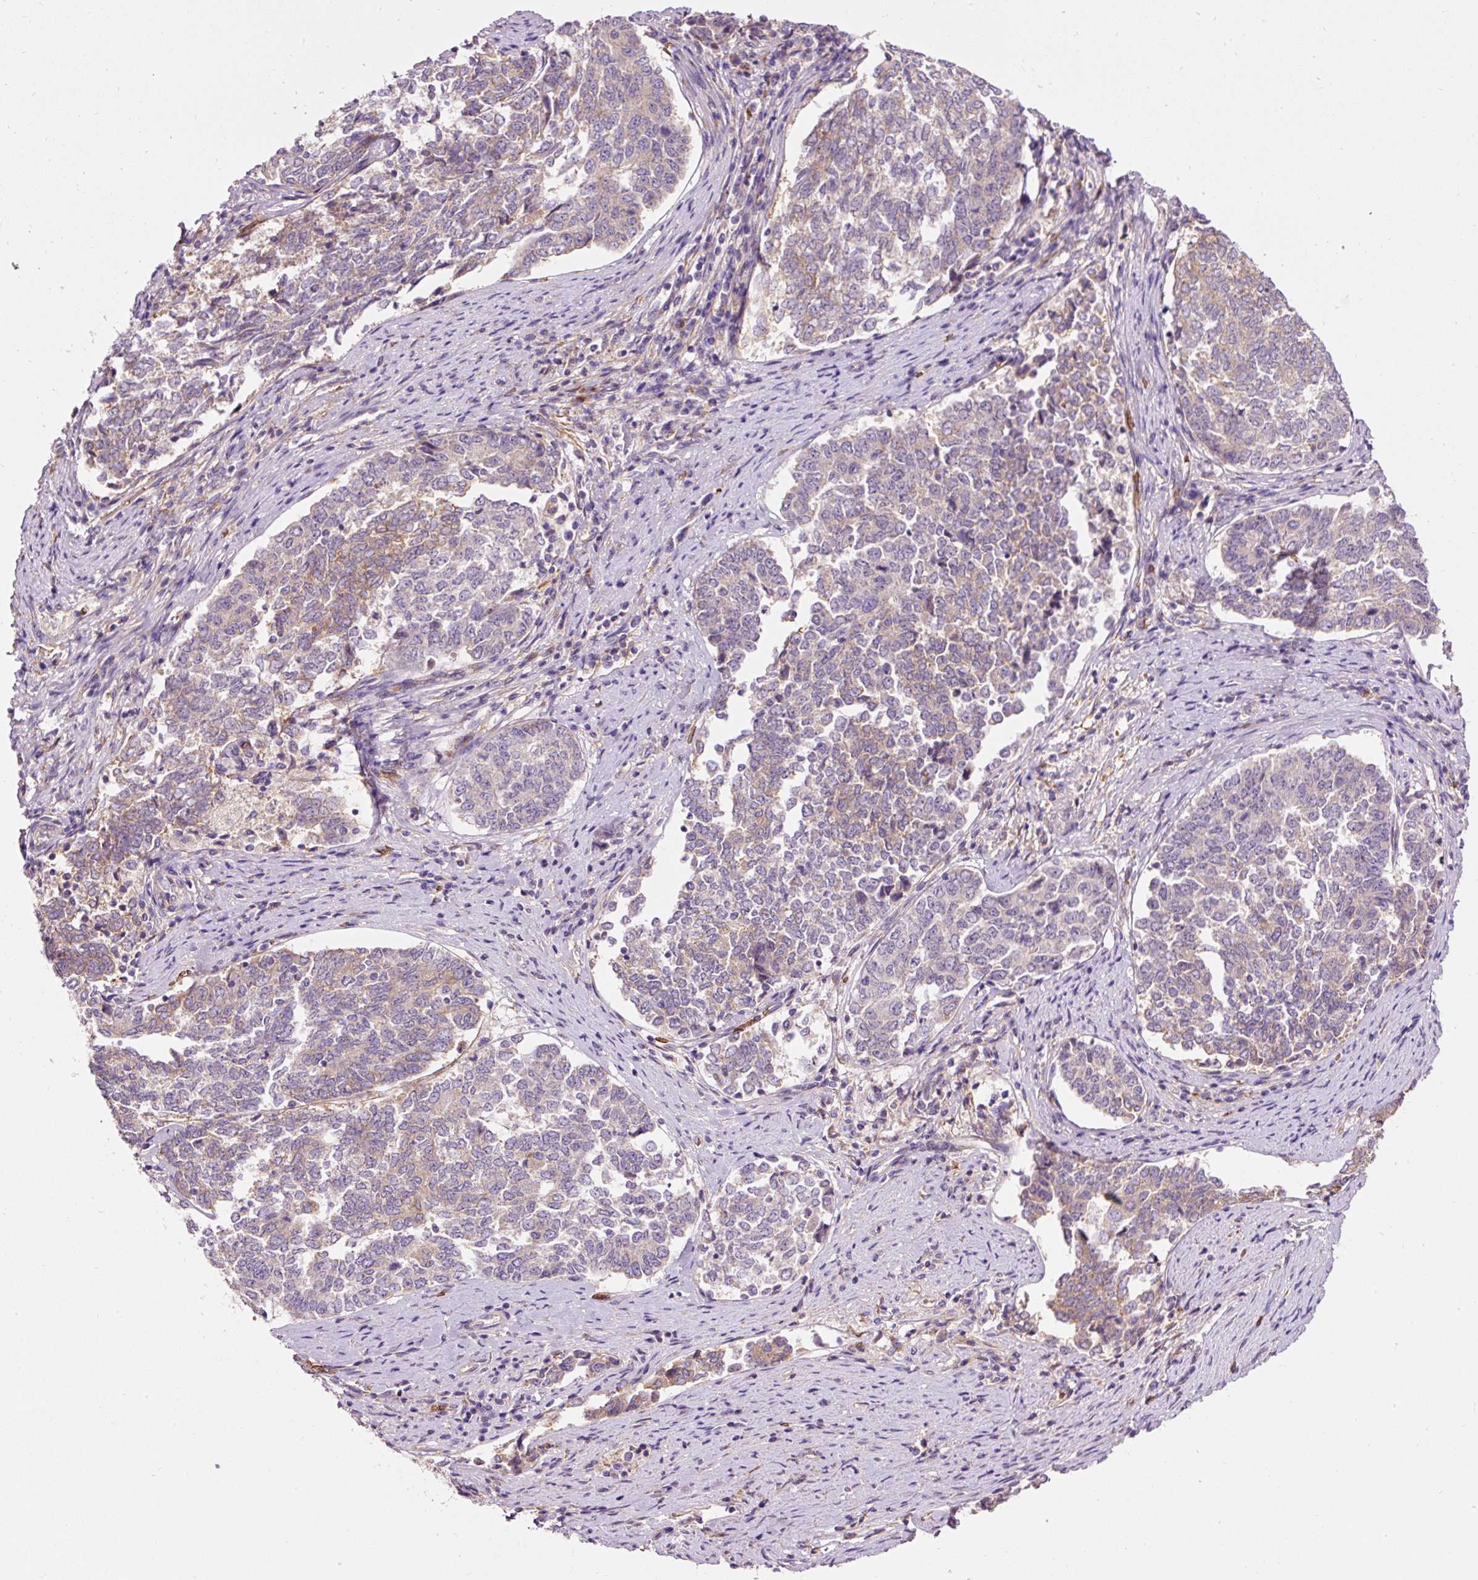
{"staining": {"intensity": "weak", "quantity": ">75%", "location": "cytoplasmic/membranous"}, "tissue": "endometrial cancer", "cell_type": "Tumor cells", "image_type": "cancer", "snomed": [{"axis": "morphology", "description": "Adenocarcinoma, NOS"}, {"axis": "topography", "description": "Endometrium"}], "caption": "Immunohistochemistry of endometrial adenocarcinoma reveals low levels of weak cytoplasmic/membranous positivity in approximately >75% of tumor cells. Nuclei are stained in blue.", "gene": "PRRC2A", "patient": {"sex": "female", "age": 80}}